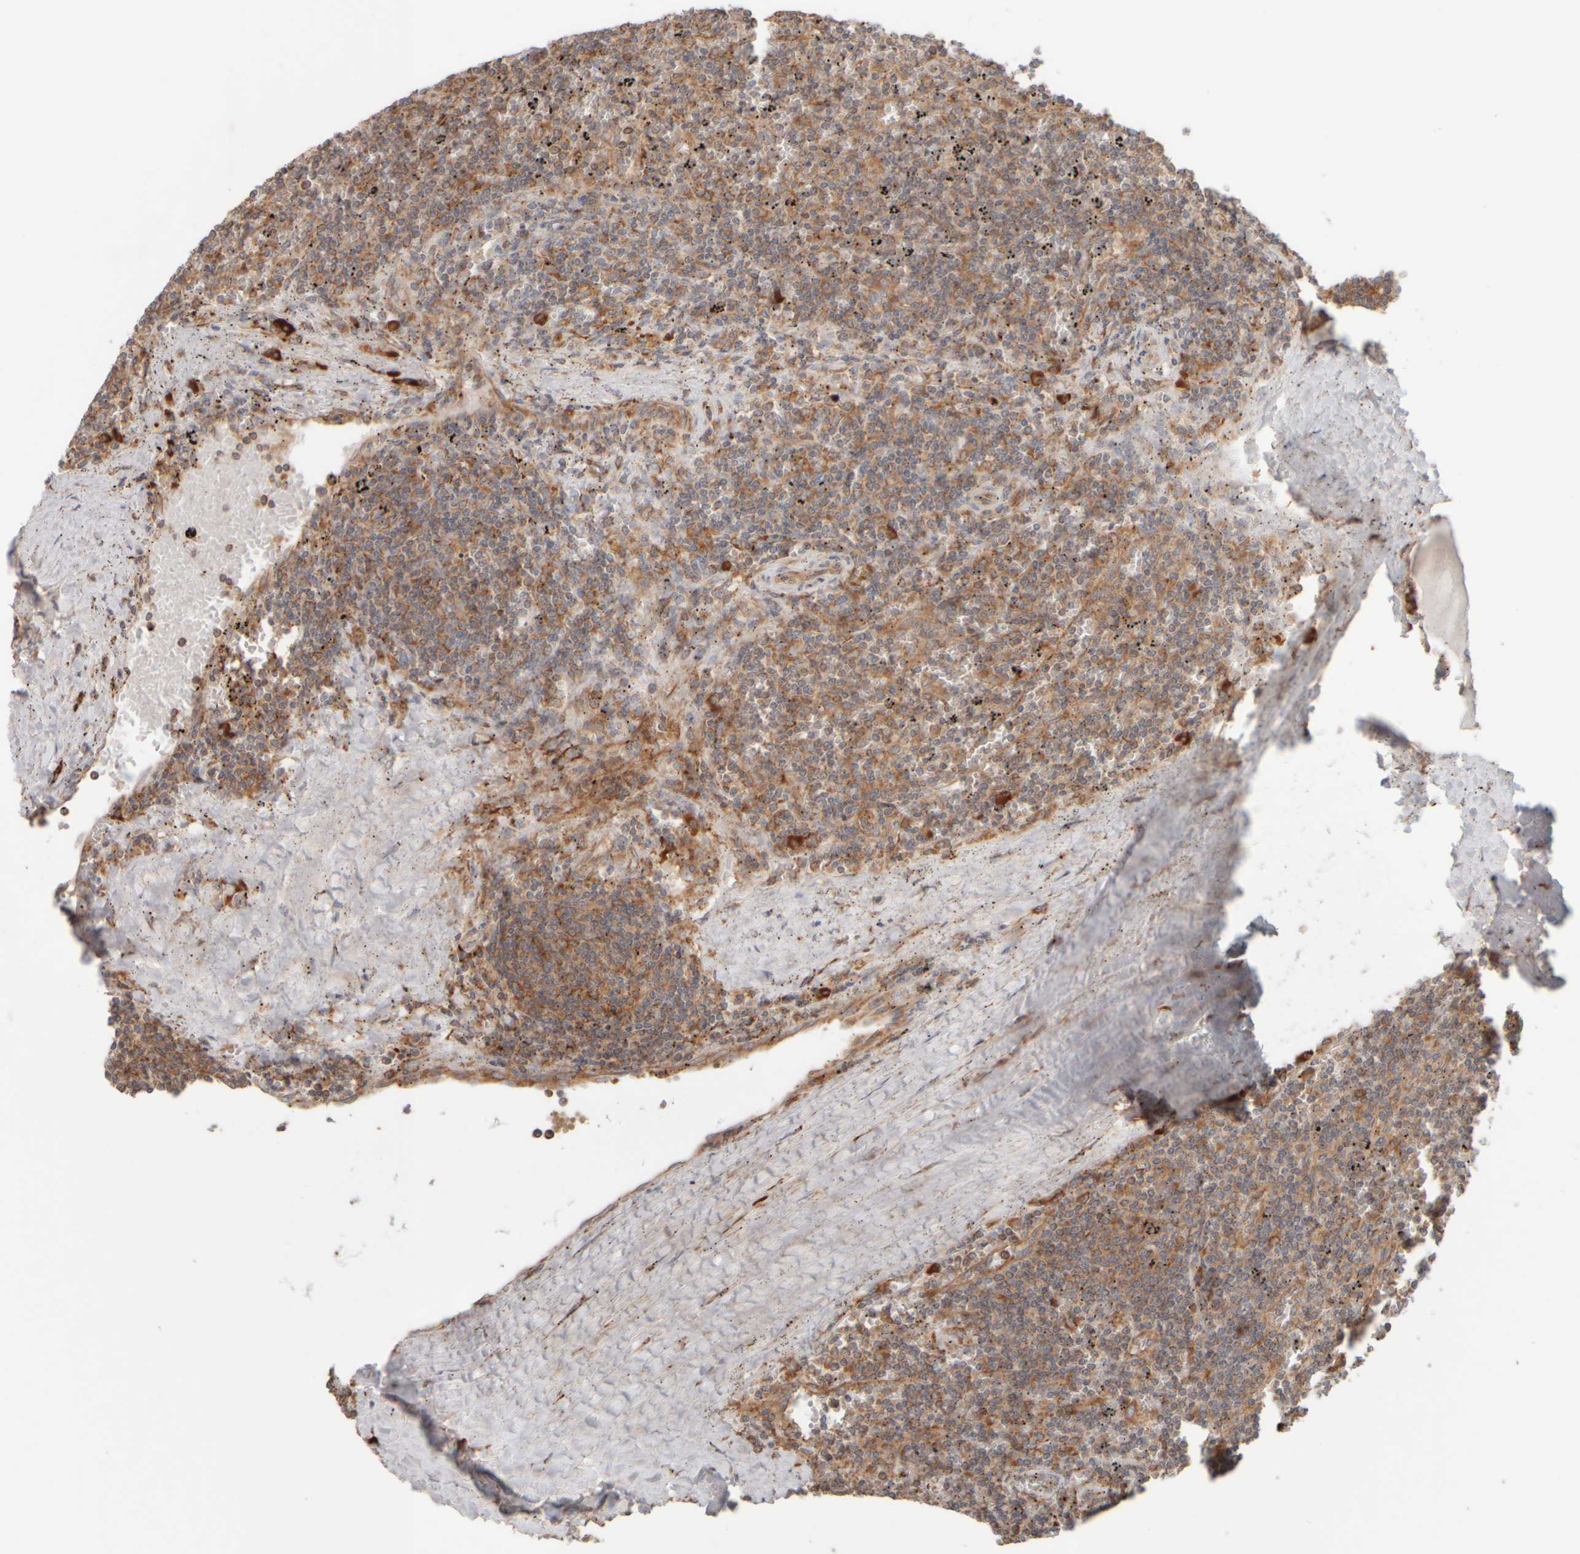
{"staining": {"intensity": "moderate", "quantity": "25%-75%", "location": "cytoplasmic/membranous"}, "tissue": "lymphoma", "cell_type": "Tumor cells", "image_type": "cancer", "snomed": [{"axis": "morphology", "description": "Malignant lymphoma, non-Hodgkin's type, Low grade"}, {"axis": "topography", "description": "Spleen"}], "caption": "A high-resolution image shows immunohistochemistry (IHC) staining of low-grade malignant lymphoma, non-Hodgkin's type, which reveals moderate cytoplasmic/membranous expression in approximately 25%-75% of tumor cells.", "gene": "EIF2B3", "patient": {"sex": "female", "age": 50}}